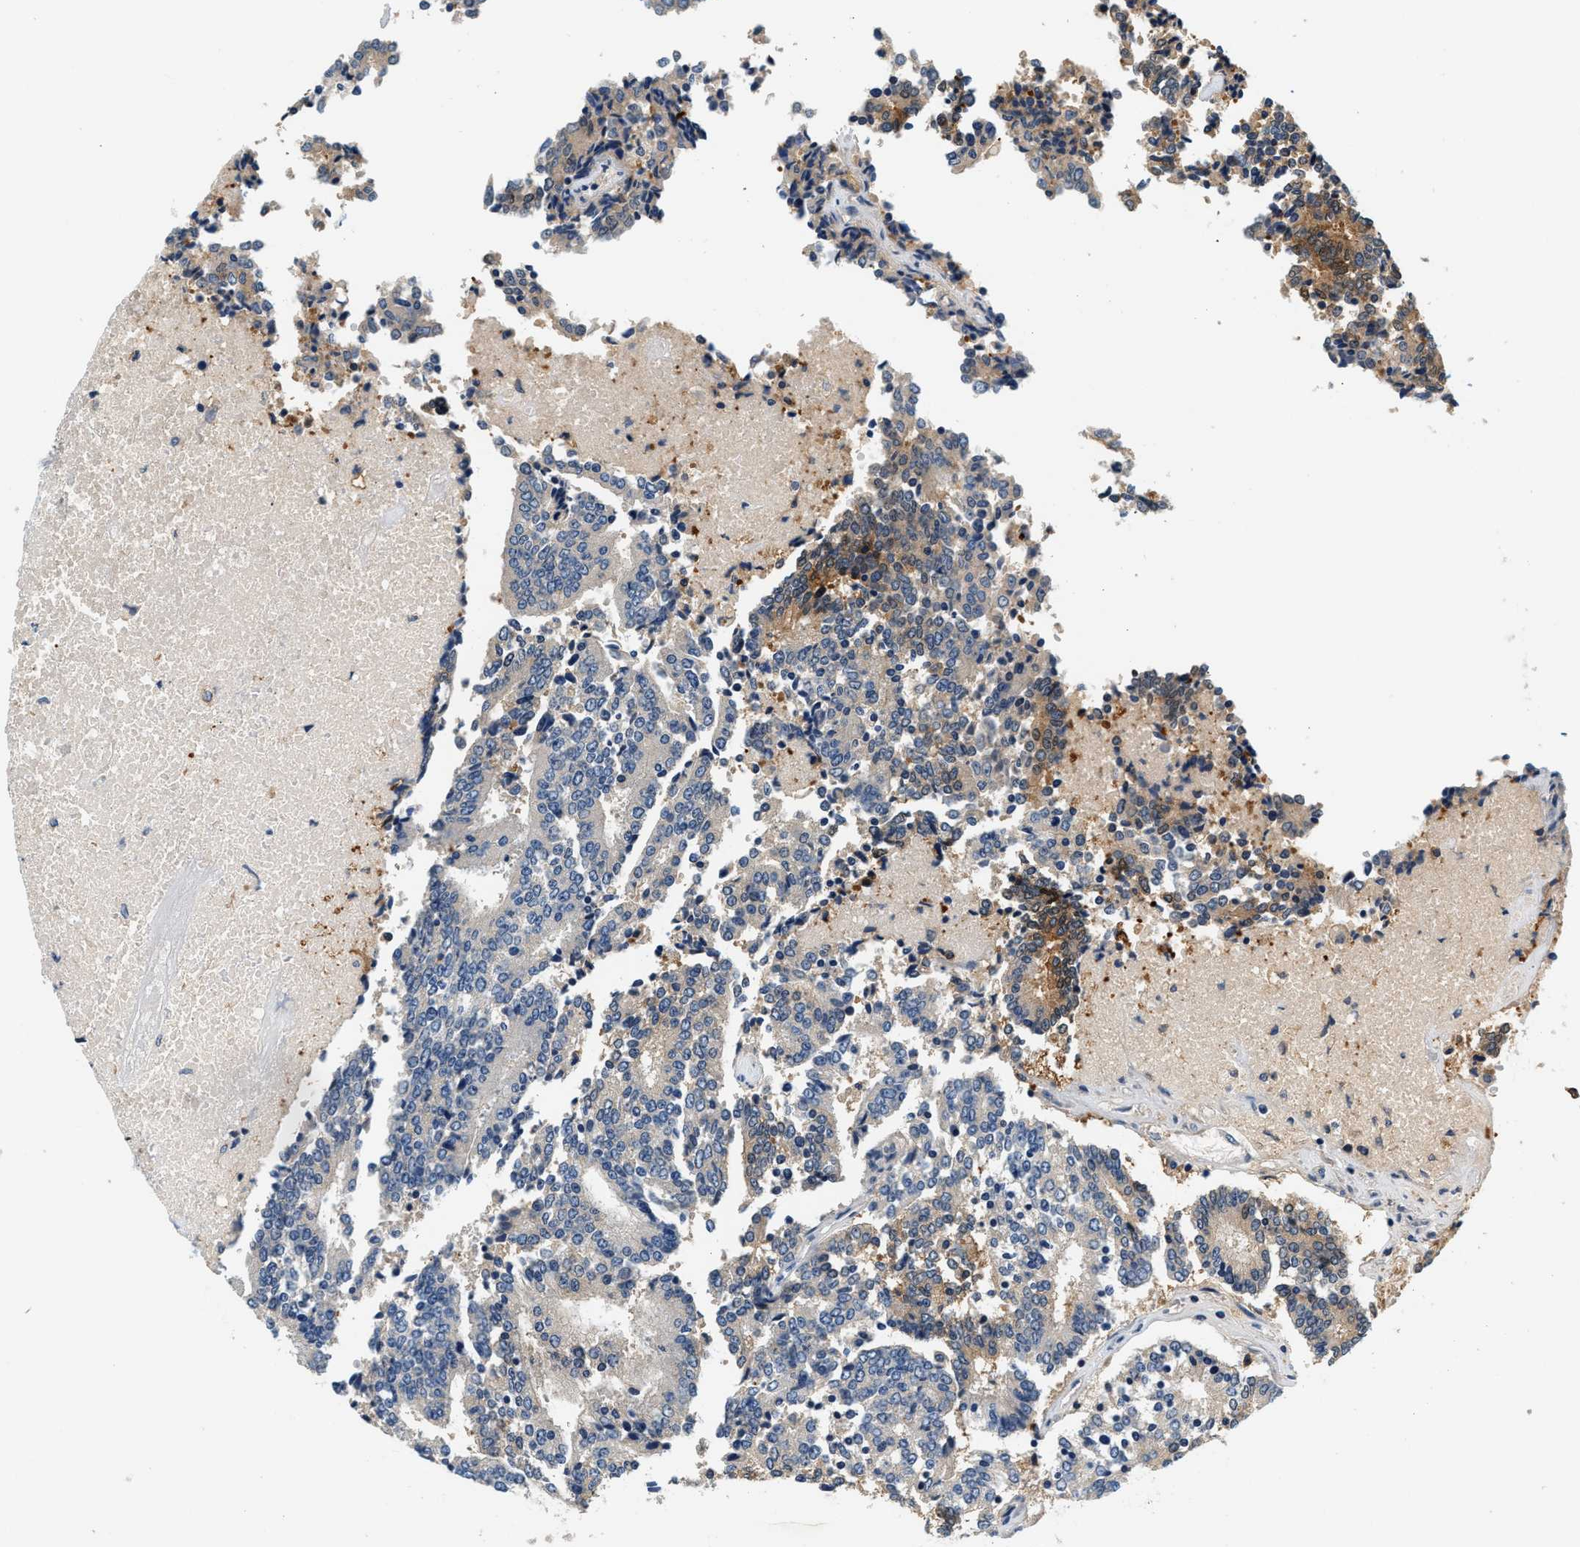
{"staining": {"intensity": "moderate", "quantity": "<25%", "location": "cytoplasmic/membranous"}, "tissue": "prostate cancer", "cell_type": "Tumor cells", "image_type": "cancer", "snomed": [{"axis": "morphology", "description": "Normal tissue, NOS"}, {"axis": "morphology", "description": "Adenocarcinoma, High grade"}, {"axis": "topography", "description": "Prostate"}, {"axis": "topography", "description": "Seminal veicle"}], "caption": "IHC of human adenocarcinoma (high-grade) (prostate) reveals low levels of moderate cytoplasmic/membranous staining in about <25% of tumor cells. The staining is performed using DAB (3,3'-diaminobenzidine) brown chromogen to label protein expression. The nuclei are counter-stained blue using hematoxylin.", "gene": "SLC35E1", "patient": {"sex": "male", "age": 55}}